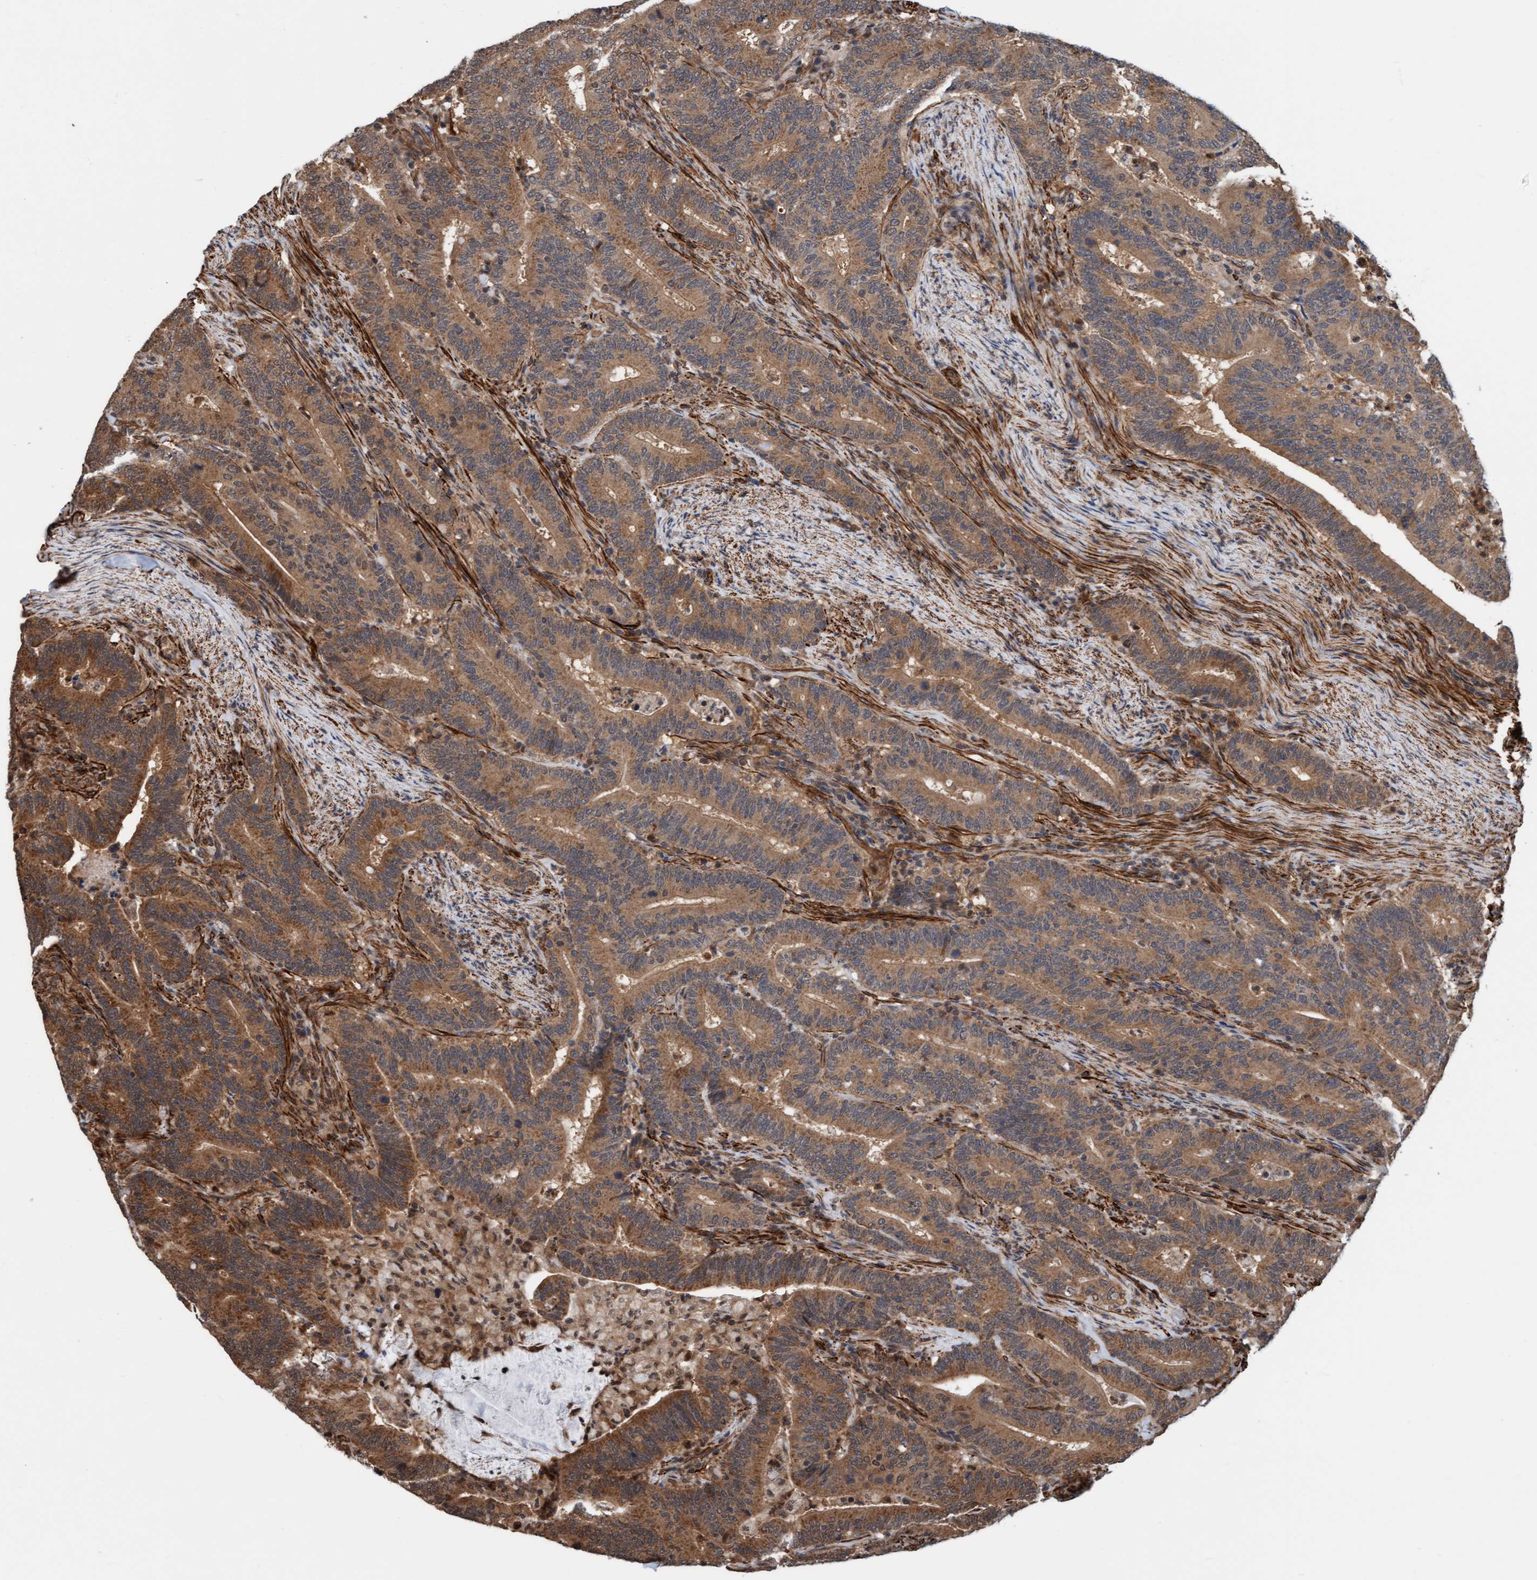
{"staining": {"intensity": "moderate", "quantity": ">75%", "location": "cytoplasmic/membranous"}, "tissue": "colorectal cancer", "cell_type": "Tumor cells", "image_type": "cancer", "snomed": [{"axis": "morphology", "description": "Adenocarcinoma, NOS"}, {"axis": "topography", "description": "Colon"}], "caption": "The micrograph shows a brown stain indicating the presence of a protein in the cytoplasmic/membranous of tumor cells in adenocarcinoma (colorectal).", "gene": "STXBP4", "patient": {"sex": "female", "age": 66}}